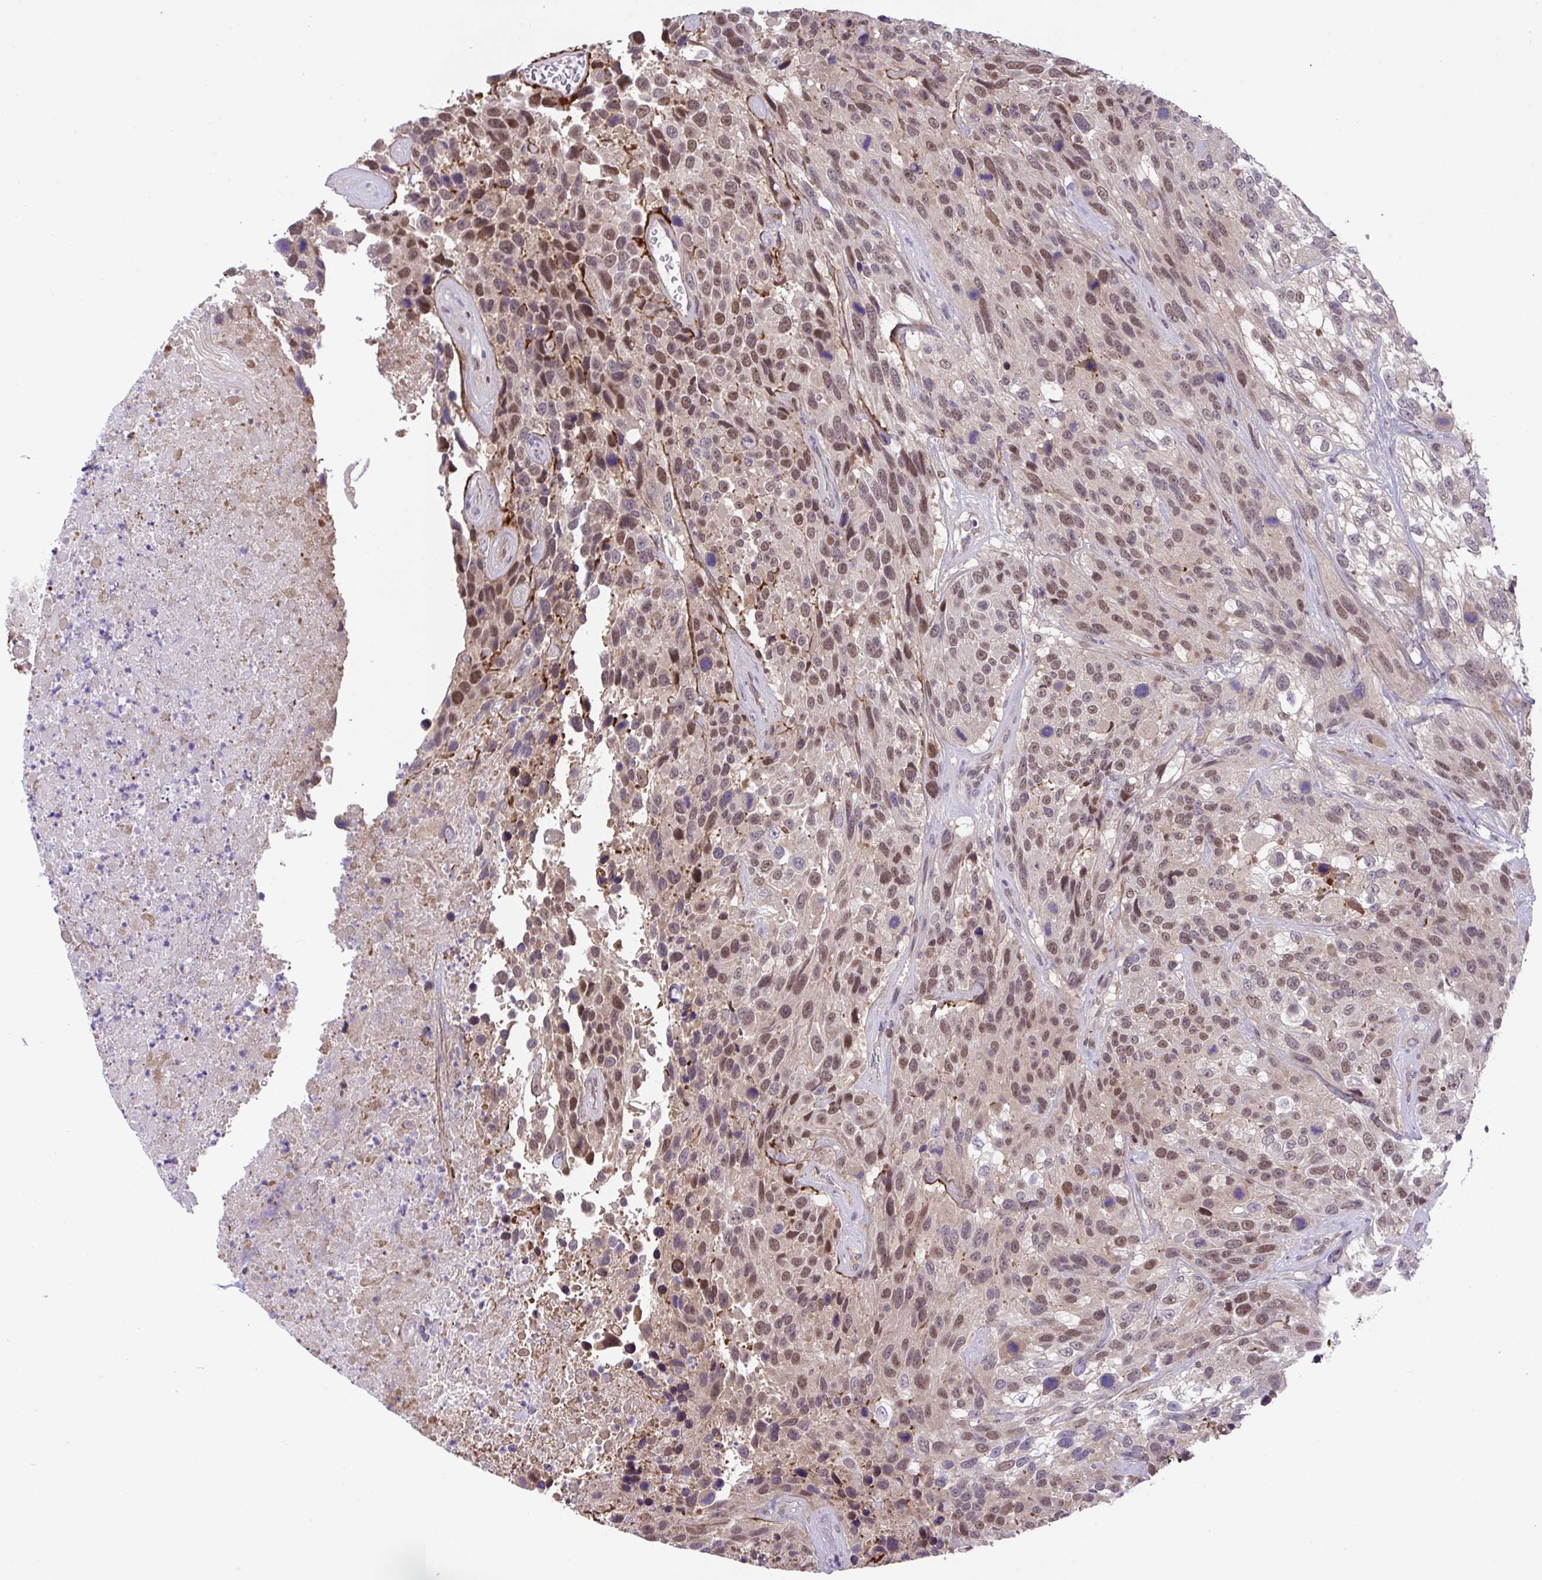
{"staining": {"intensity": "moderate", "quantity": "25%-75%", "location": "nuclear"}, "tissue": "urothelial cancer", "cell_type": "Tumor cells", "image_type": "cancer", "snomed": [{"axis": "morphology", "description": "Urothelial carcinoma, High grade"}, {"axis": "topography", "description": "Urinary bladder"}], "caption": "Urothelial cancer stained with a brown dye exhibits moderate nuclear positive expression in approximately 25%-75% of tumor cells.", "gene": "ZNF444", "patient": {"sex": "female", "age": 70}}